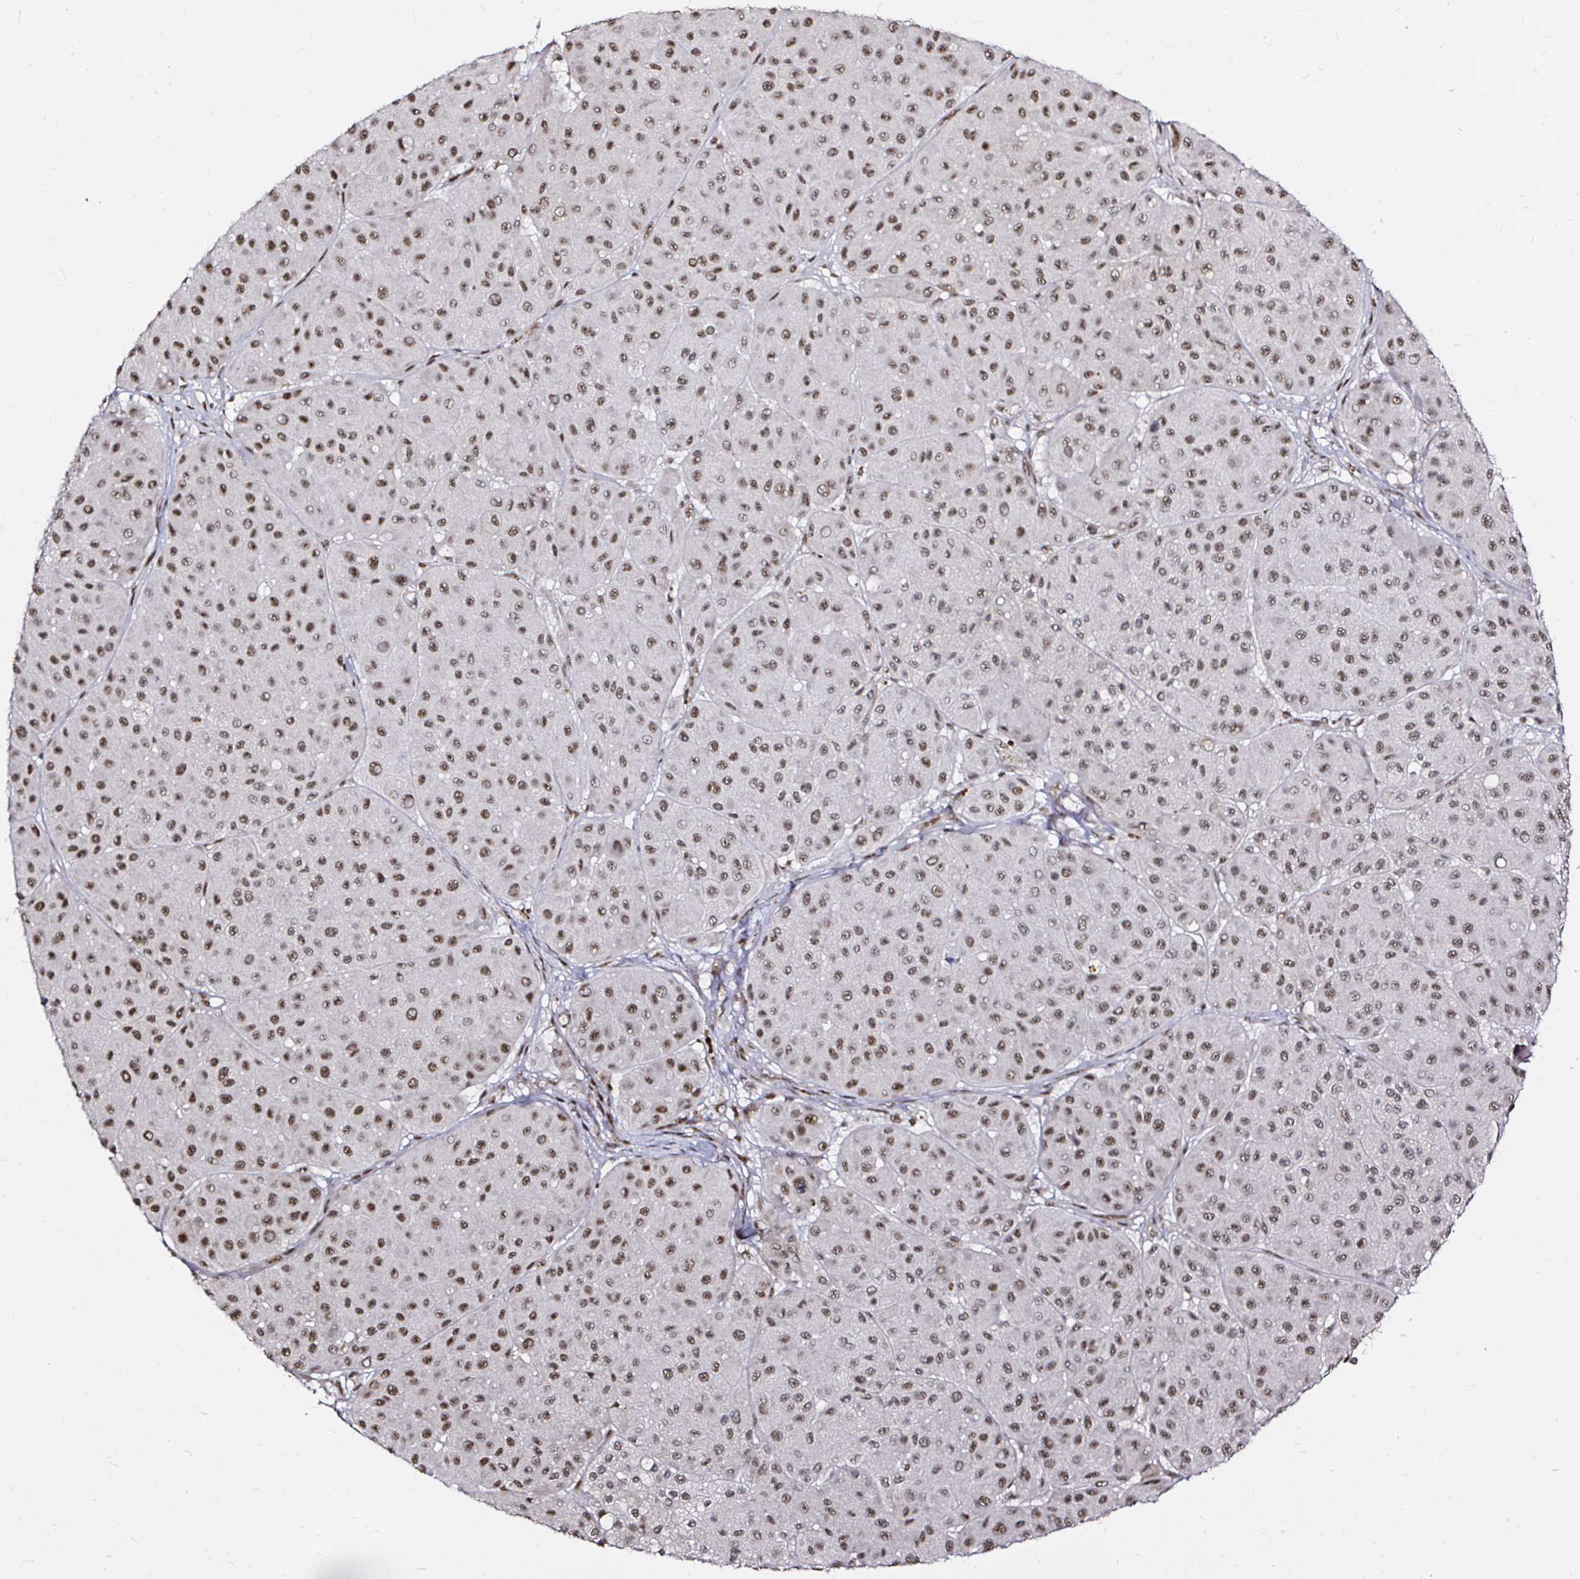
{"staining": {"intensity": "strong", "quantity": "25%-75%", "location": "nuclear"}, "tissue": "melanoma", "cell_type": "Tumor cells", "image_type": "cancer", "snomed": [{"axis": "morphology", "description": "Malignant melanoma, Metastatic site"}, {"axis": "topography", "description": "Smooth muscle"}], "caption": "Protein staining of melanoma tissue shows strong nuclear positivity in approximately 25%-75% of tumor cells.", "gene": "SNRPC", "patient": {"sex": "male", "age": 41}}